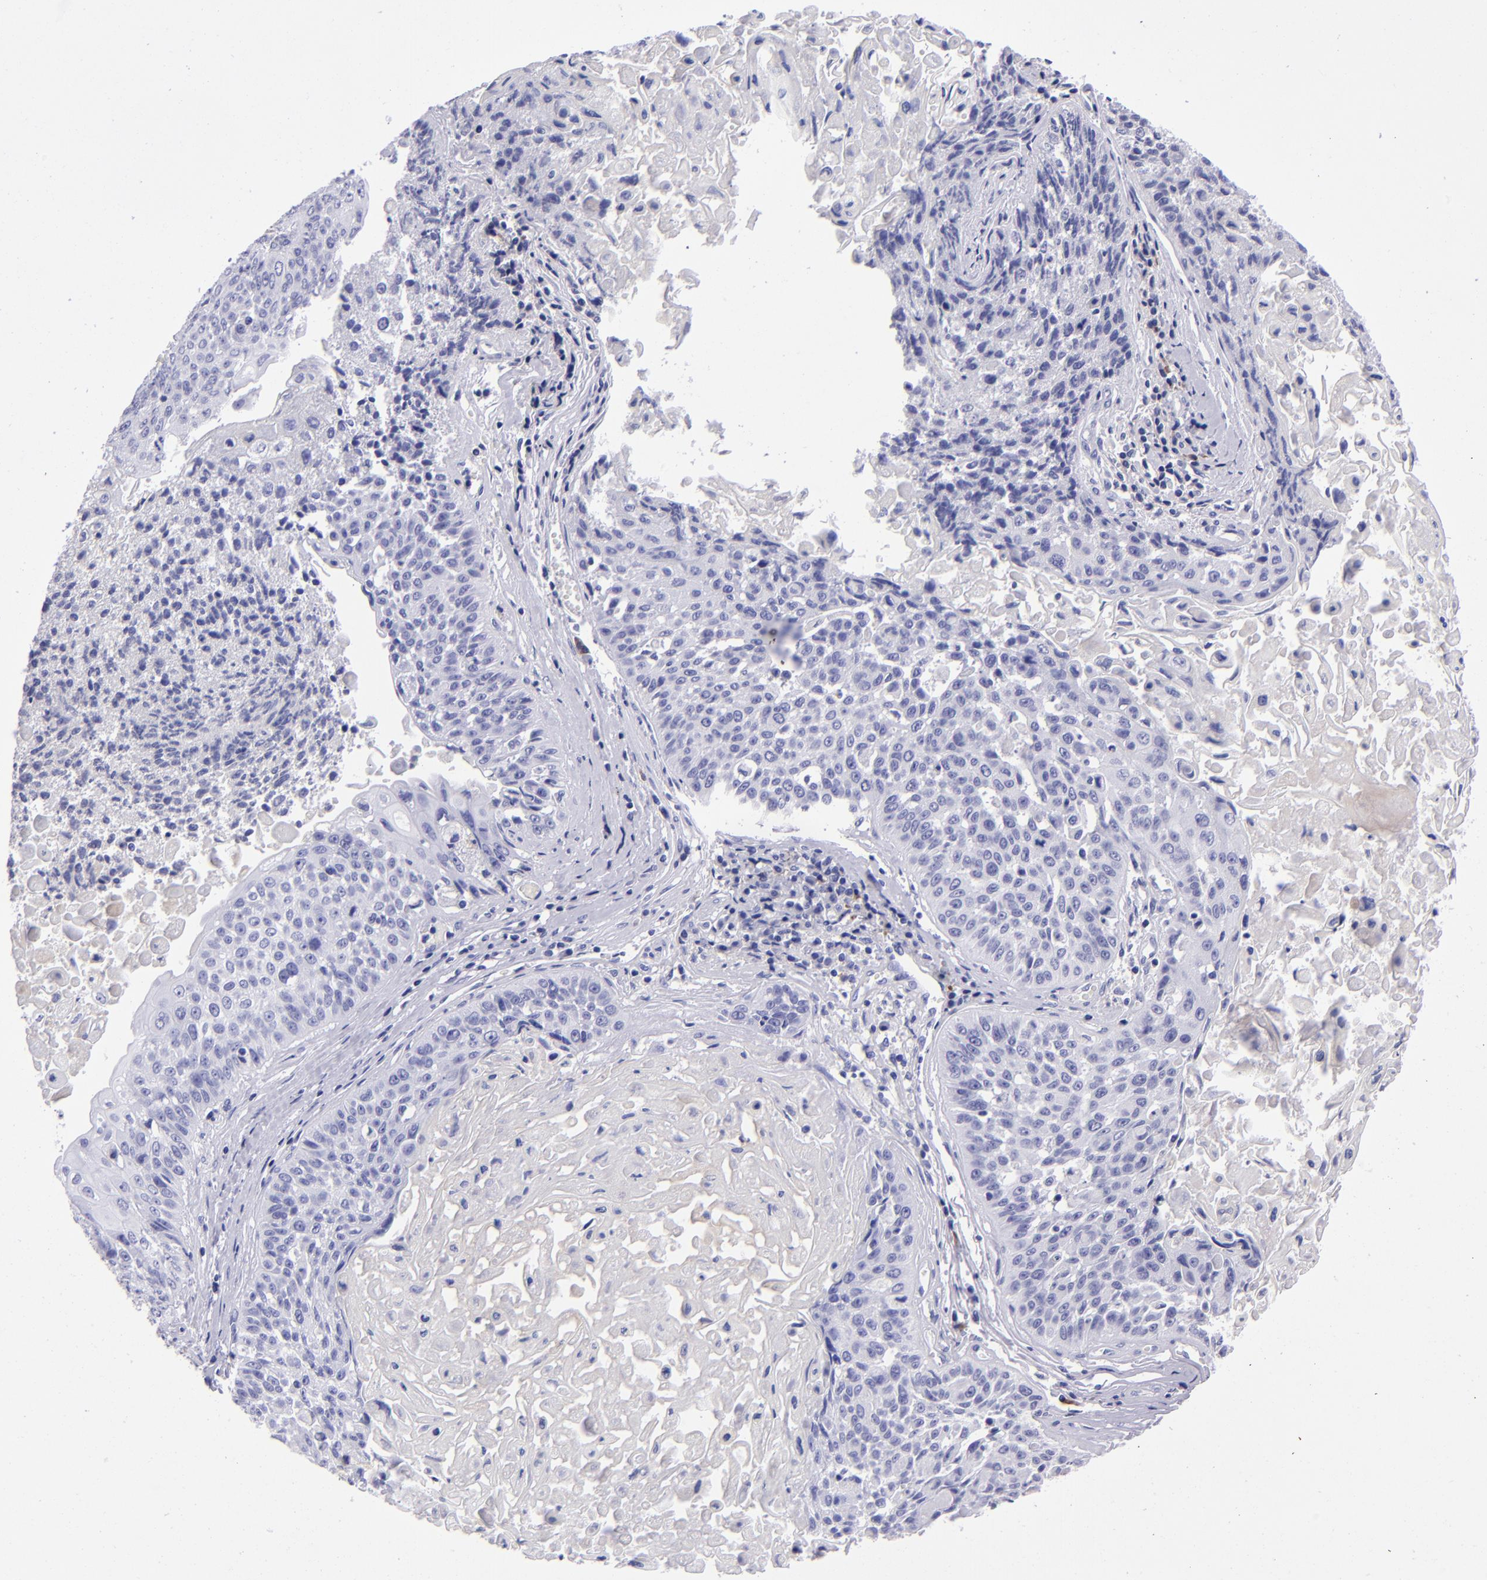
{"staining": {"intensity": "negative", "quantity": "none", "location": "none"}, "tissue": "lung cancer", "cell_type": "Tumor cells", "image_type": "cancer", "snomed": [{"axis": "morphology", "description": "Adenocarcinoma, NOS"}, {"axis": "topography", "description": "Lung"}], "caption": "IHC of human lung adenocarcinoma demonstrates no expression in tumor cells.", "gene": "TYRP1", "patient": {"sex": "male", "age": 60}}